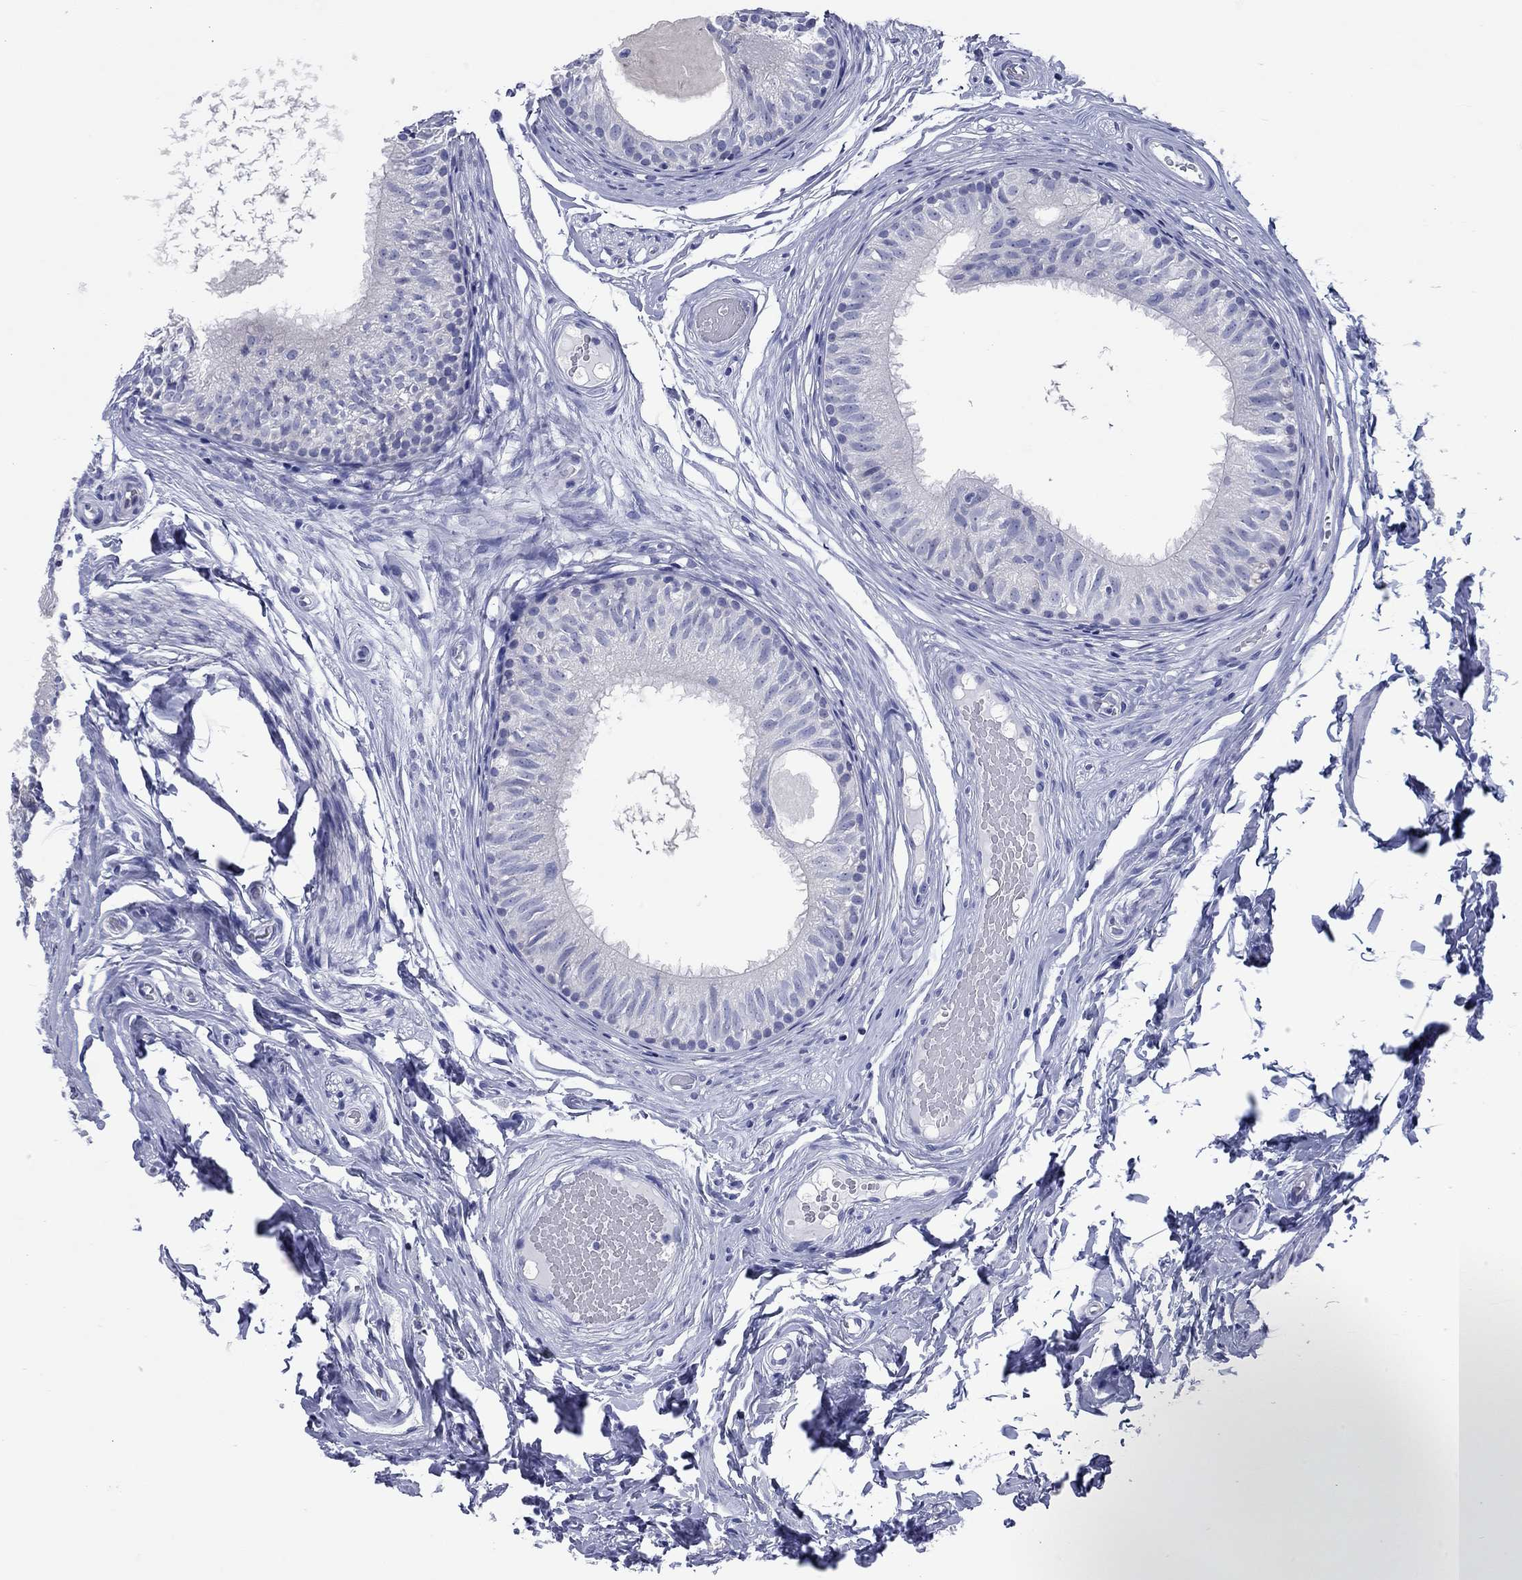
{"staining": {"intensity": "negative", "quantity": "none", "location": "none"}, "tissue": "epididymis", "cell_type": "Glandular cells", "image_type": "normal", "snomed": [{"axis": "morphology", "description": "Normal tissue, NOS"}, {"axis": "topography", "description": "Epididymis"}], "caption": "Human epididymis stained for a protein using IHC shows no positivity in glandular cells.", "gene": "CCNA1", "patient": {"sex": "male", "age": 29}}